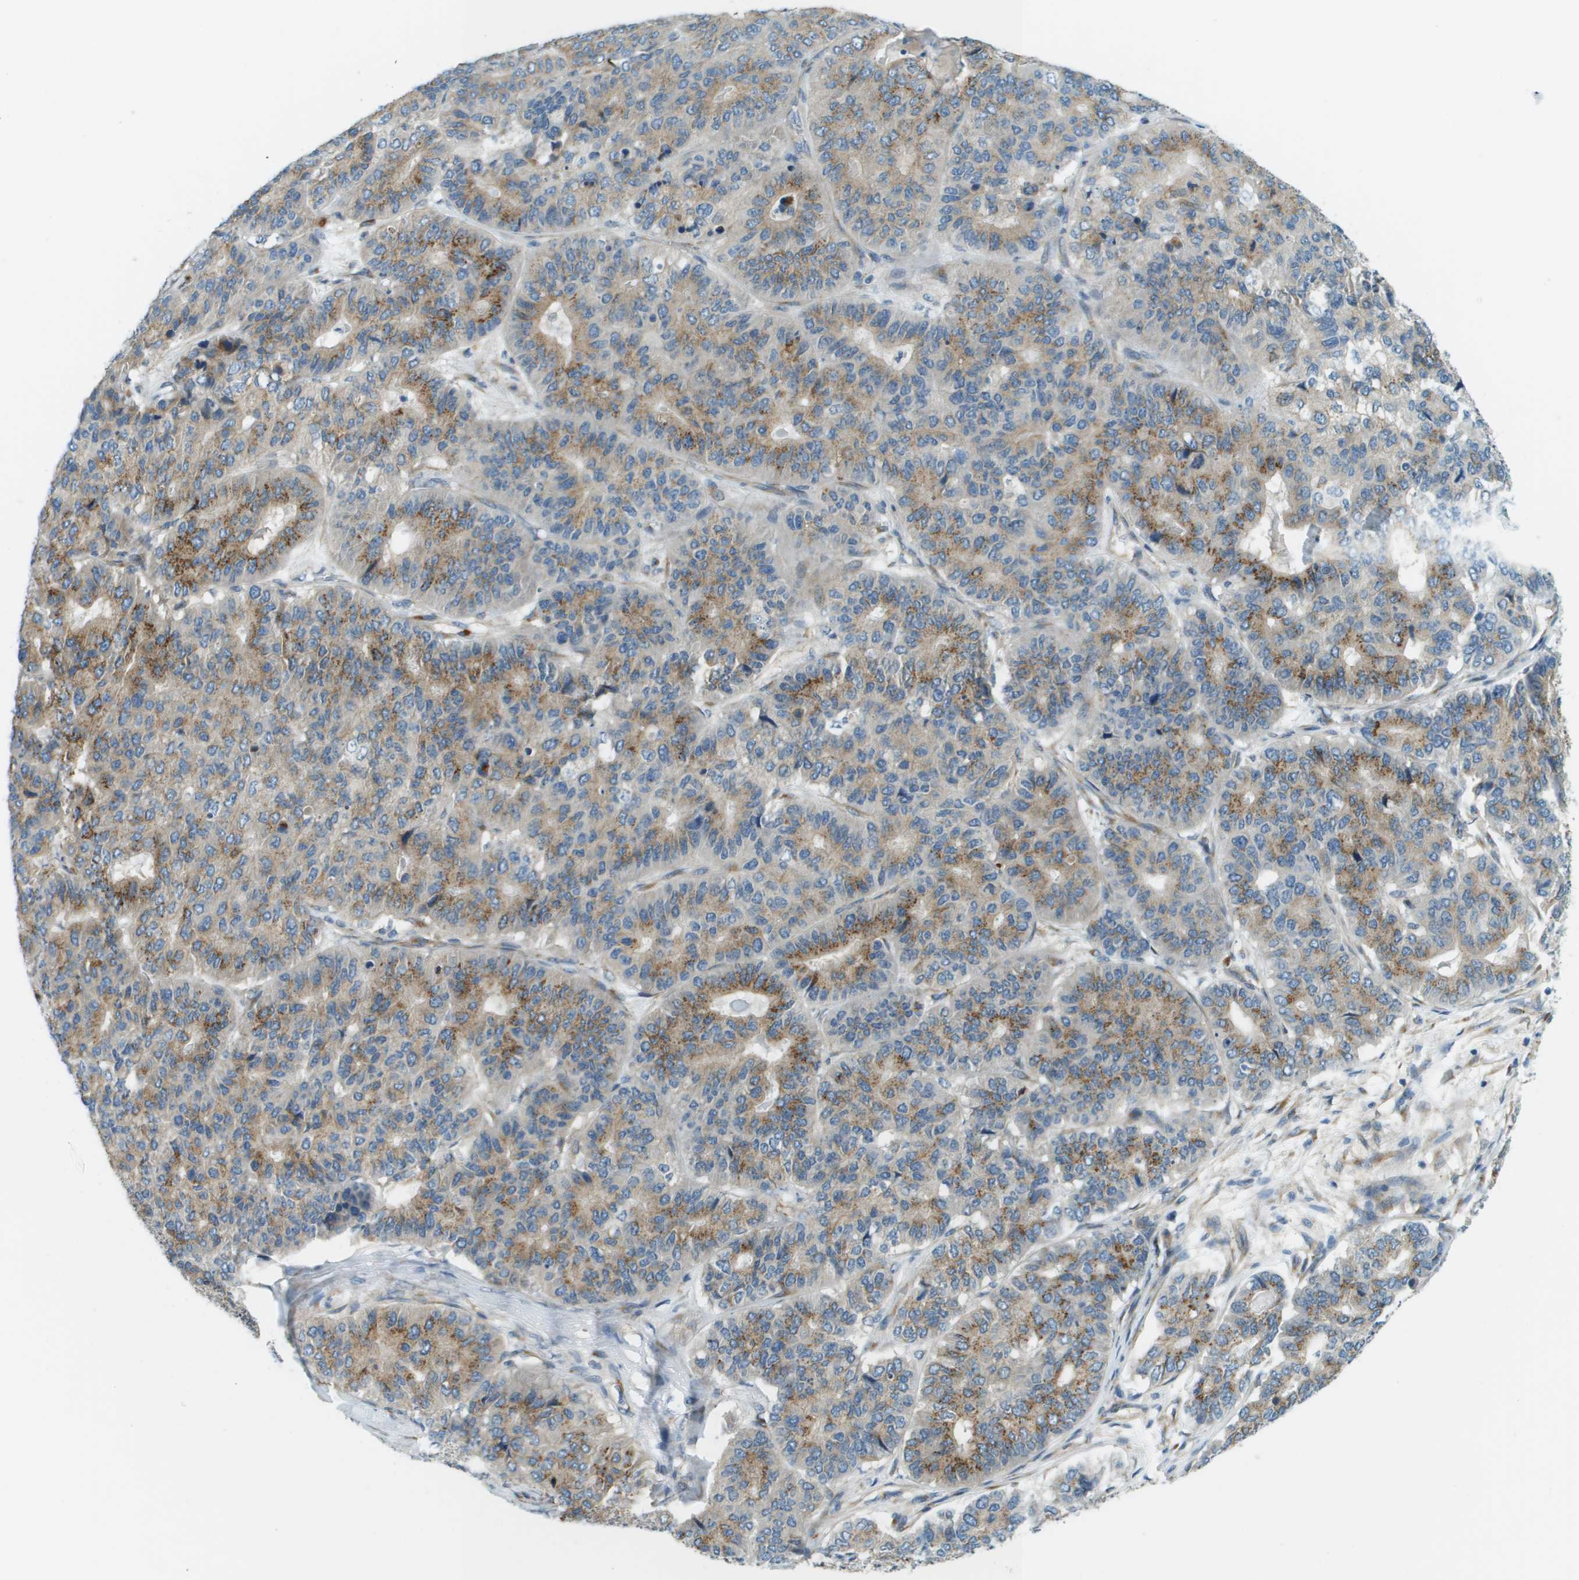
{"staining": {"intensity": "moderate", "quantity": ">75%", "location": "cytoplasmic/membranous"}, "tissue": "pancreatic cancer", "cell_type": "Tumor cells", "image_type": "cancer", "snomed": [{"axis": "morphology", "description": "Adenocarcinoma, NOS"}, {"axis": "topography", "description": "Pancreas"}], "caption": "Protein staining of pancreatic cancer tissue exhibits moderate cytoplasmic/membranous positivity in approximately >75% of tumor cells. Using DAB (brown) and hematoxylin (blue) stains, captured at high magnification using brightfield microscopy.", "gene": "ACBD3", "patient": {"sex": "male", "age": 50}}